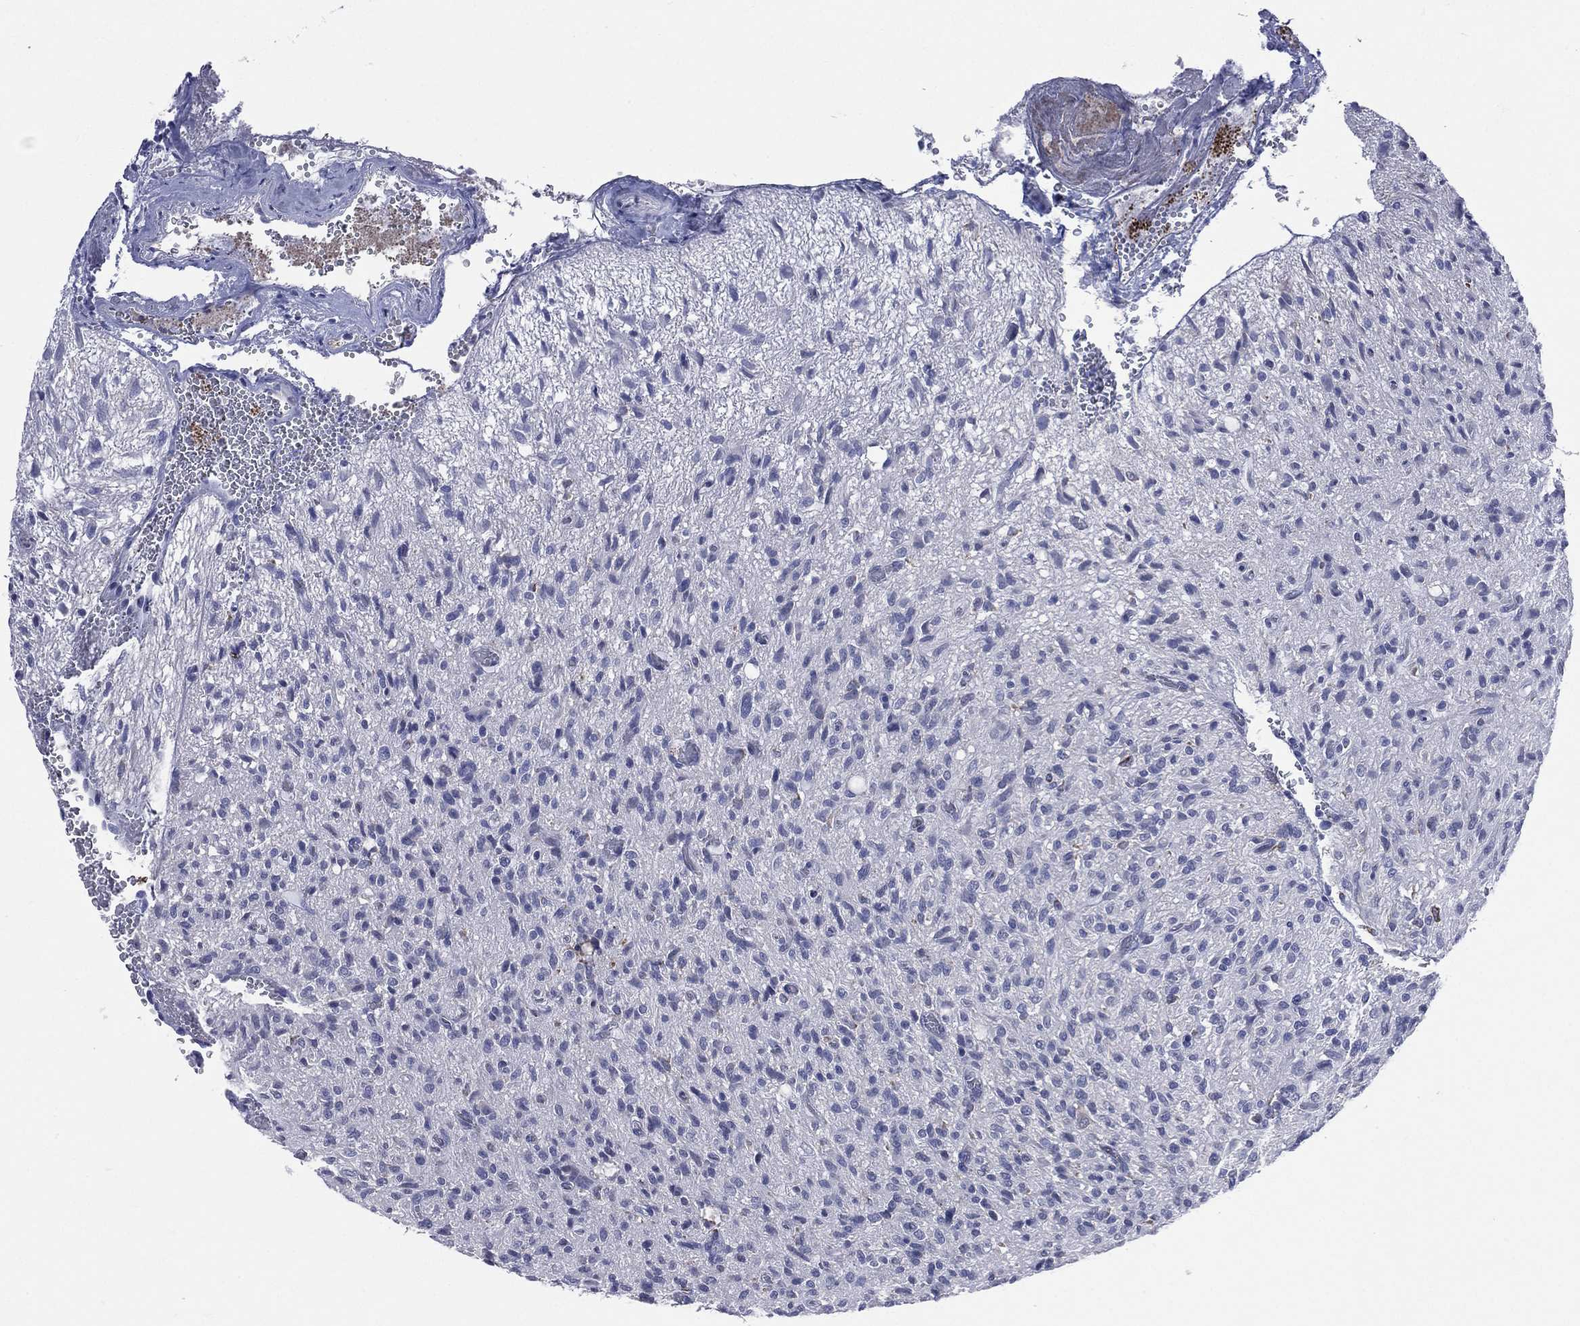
{"staining": {"intensity": "negative", "quantity": "none", "location": "none"}, "tissue": "glioma", "cell_type": "Tumor cells", "image_type": "cancer", "snomed": [{"axis": "morphology", "description": "Glioma, malignant, High grade"}, {"axis": "topography", "description": "Brain"}], "caption": "A high-resolution histopathology image shows immunohistochemistry staining of malignant glioma (high-grade), which shows no significant positivity in tumor cells.", "gene": "AKAP3", "patient": {"sex": "male", "age": 64}}